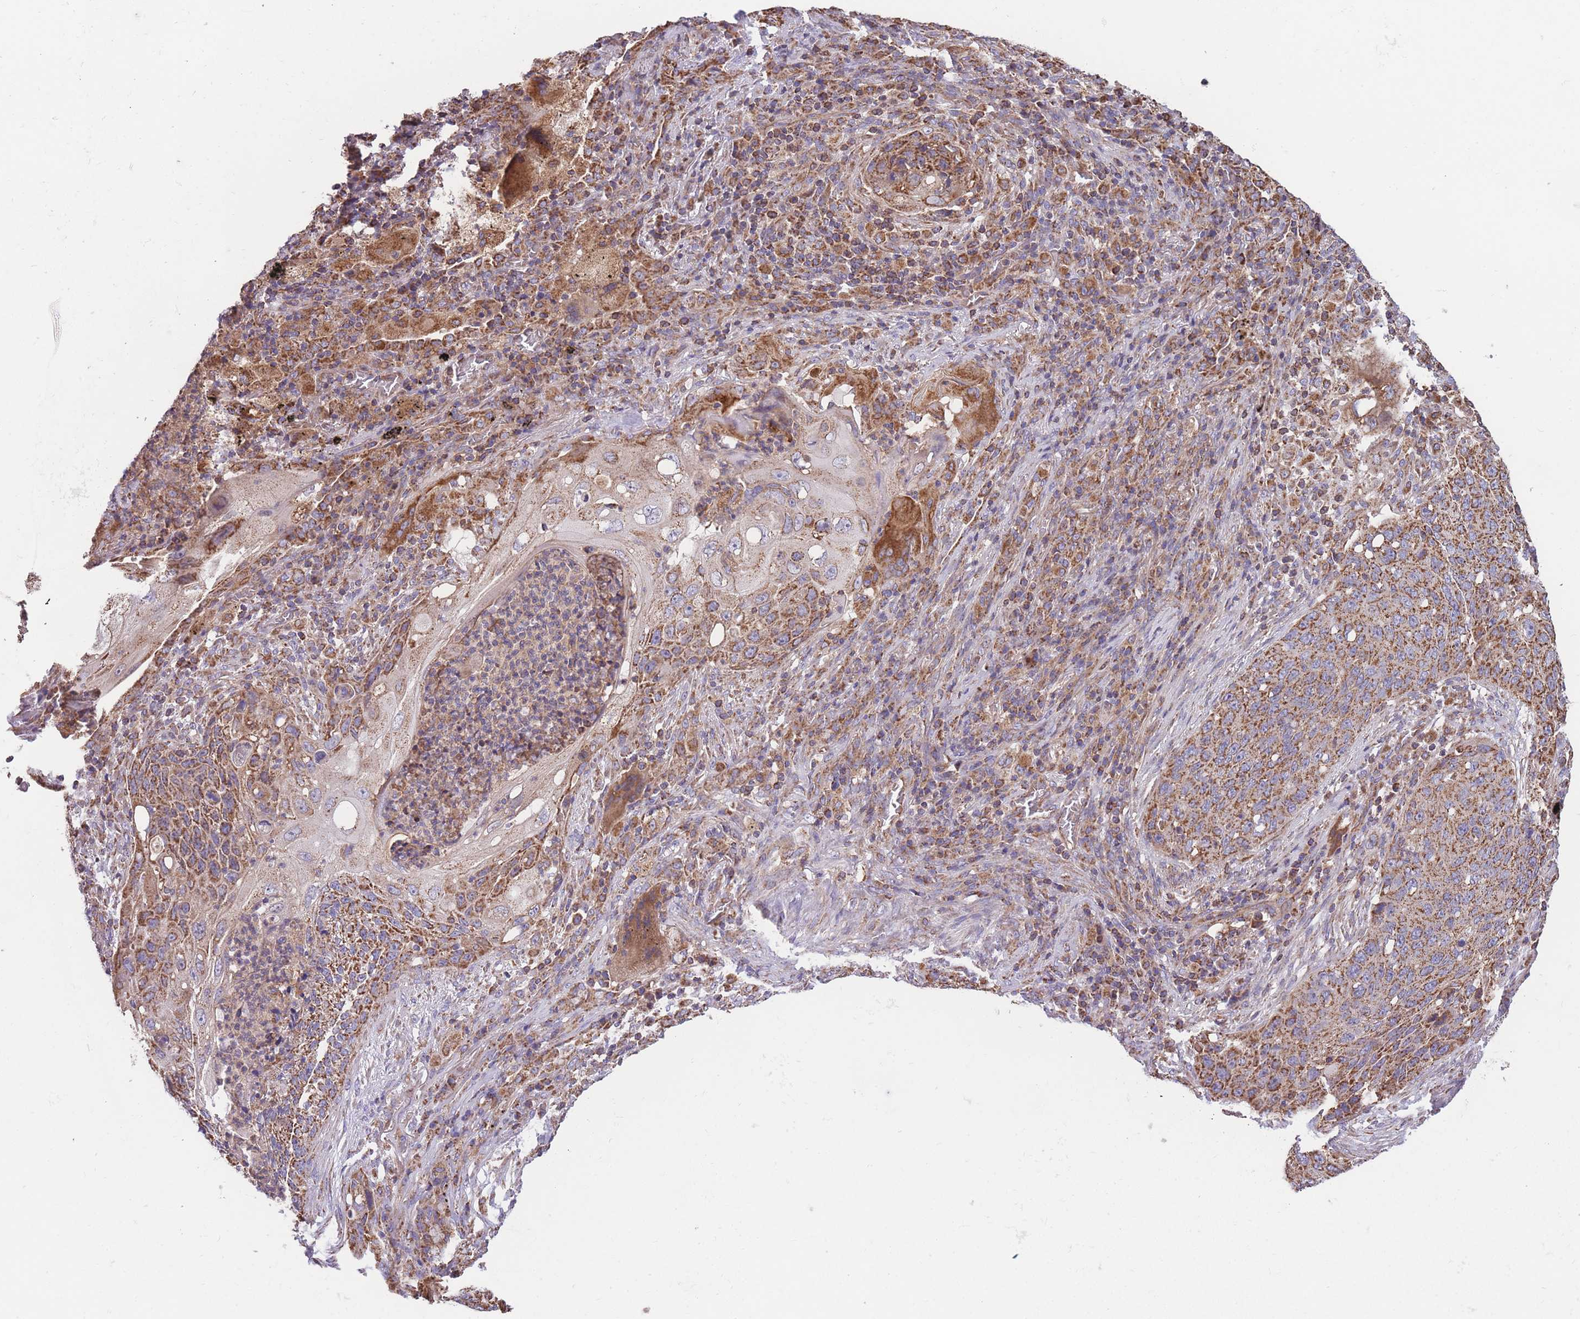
{"staining": {"intensity": "moderate", "quantity": ">75%", "location": "cytoplasmic/membranous"}, "tissue": "lung cancer", "cell_type": "Tumor cells", "image_type": "cancer", "snomed": [{"axis": "morphology", "description": "Squamous cell carcinoma, NOS"}, {"axis": "topography", "description": "Lung"}], "caption": "Immunohistochemistry (IHC) histopathology image of neoplastic tissue: human lung cancer (squamous cell carcinoma) stained using immunohistochemistry demonstrates medium levels of moderate protein expression localized specifically in the cytoplasmic/membranous of tumor cells, appearing as a cytoplasmic/membranous brown color.", "gene": "FKBP8", "patient": {"sex": "female", "age": 63}}